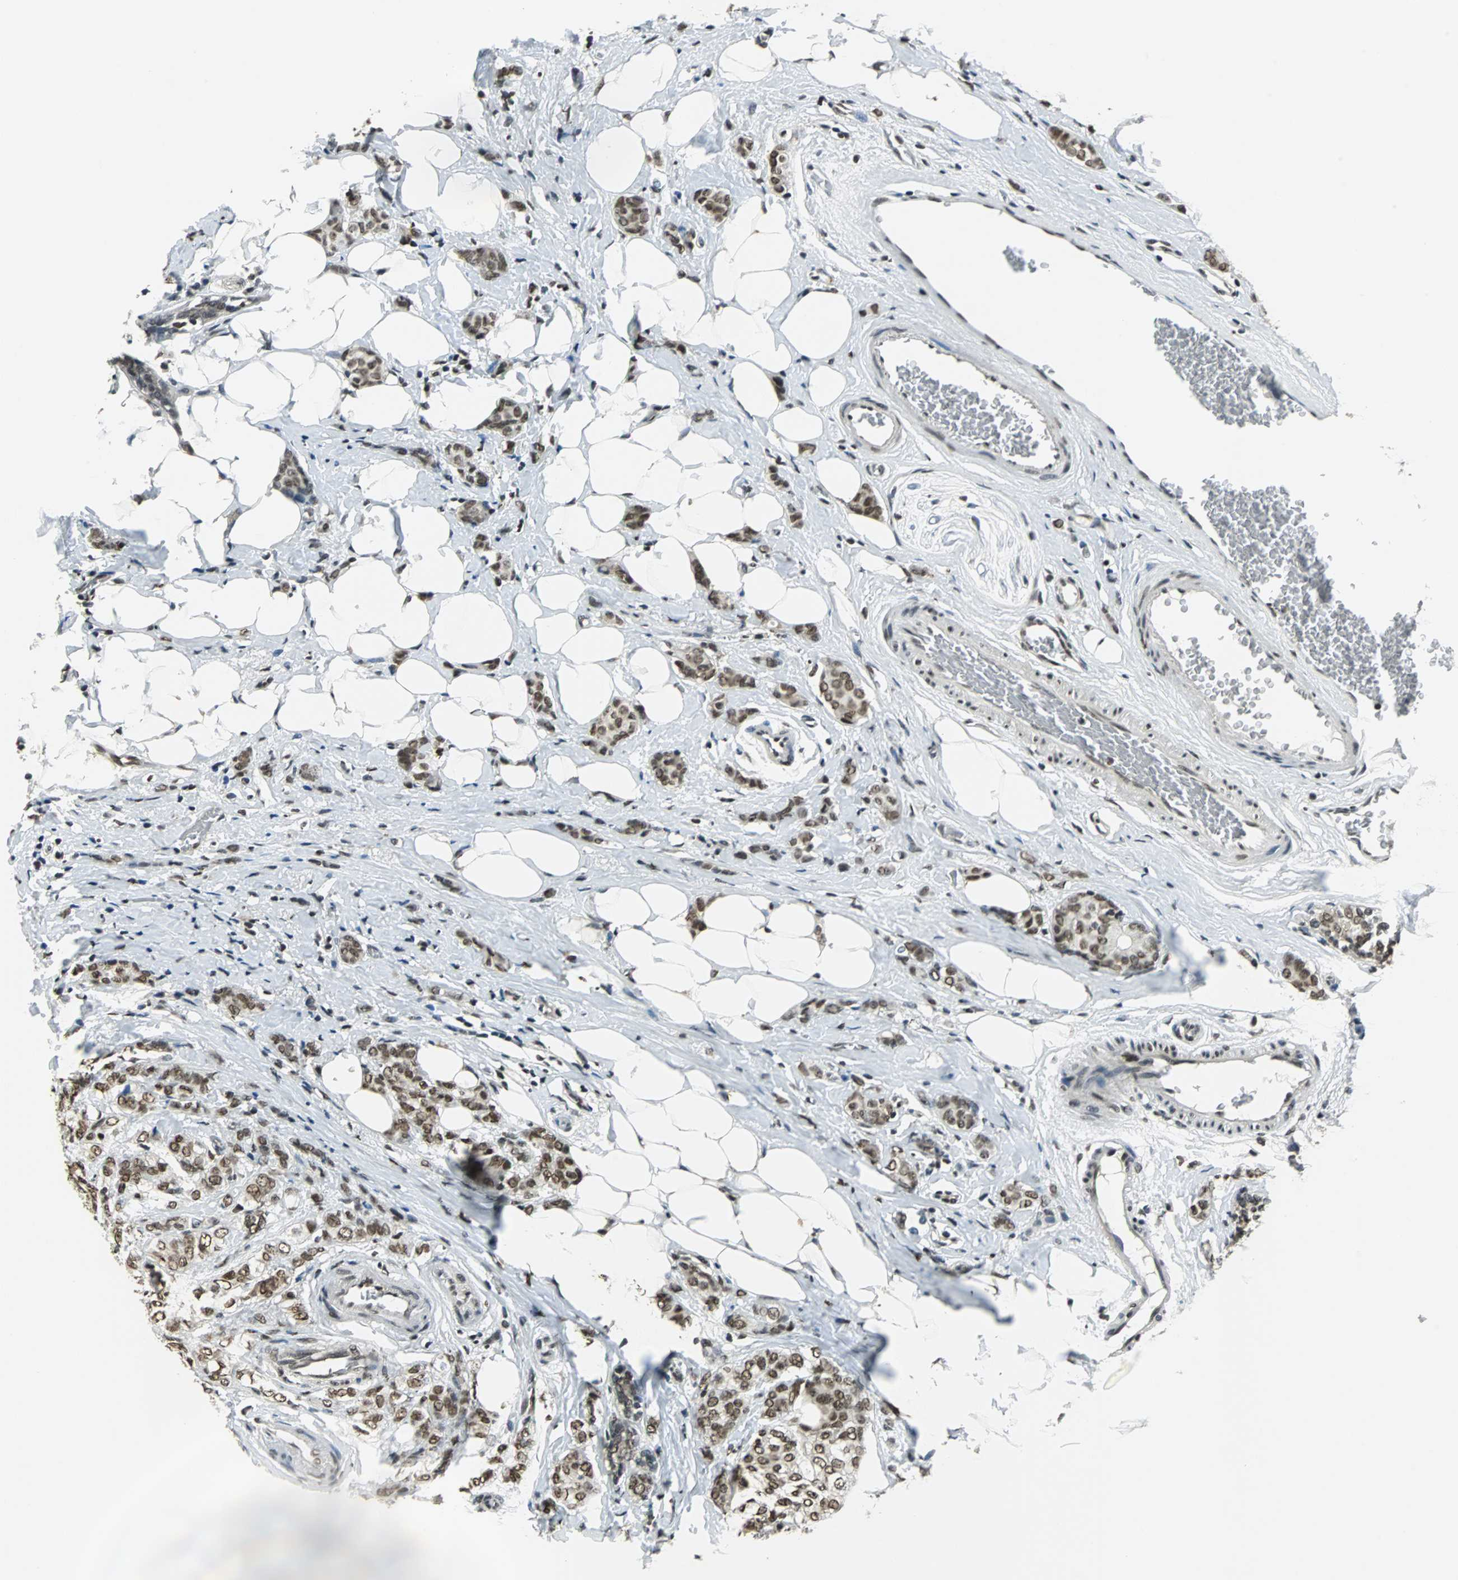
{"staining": {"intensity": "moderate", "quantity": ">75%", "location": "nuclear"}, "tissue": "breast cancer", "cell_type": "Tumor cells", "image_type": "cancer", "snomed": [{"axis": "morphology", "description": "Lobular carcinoma"}, {"axis": "topography", "description": "Breast"}], "caption": "Immunohistochemistry (IHC) (DAB) staining of human breast lobular carcinoma reveals moderate nuclear protein positivity in about >75% of tumor cells.", "gene": "RBM14", "patient": {"sex": "female", "age": 60}}